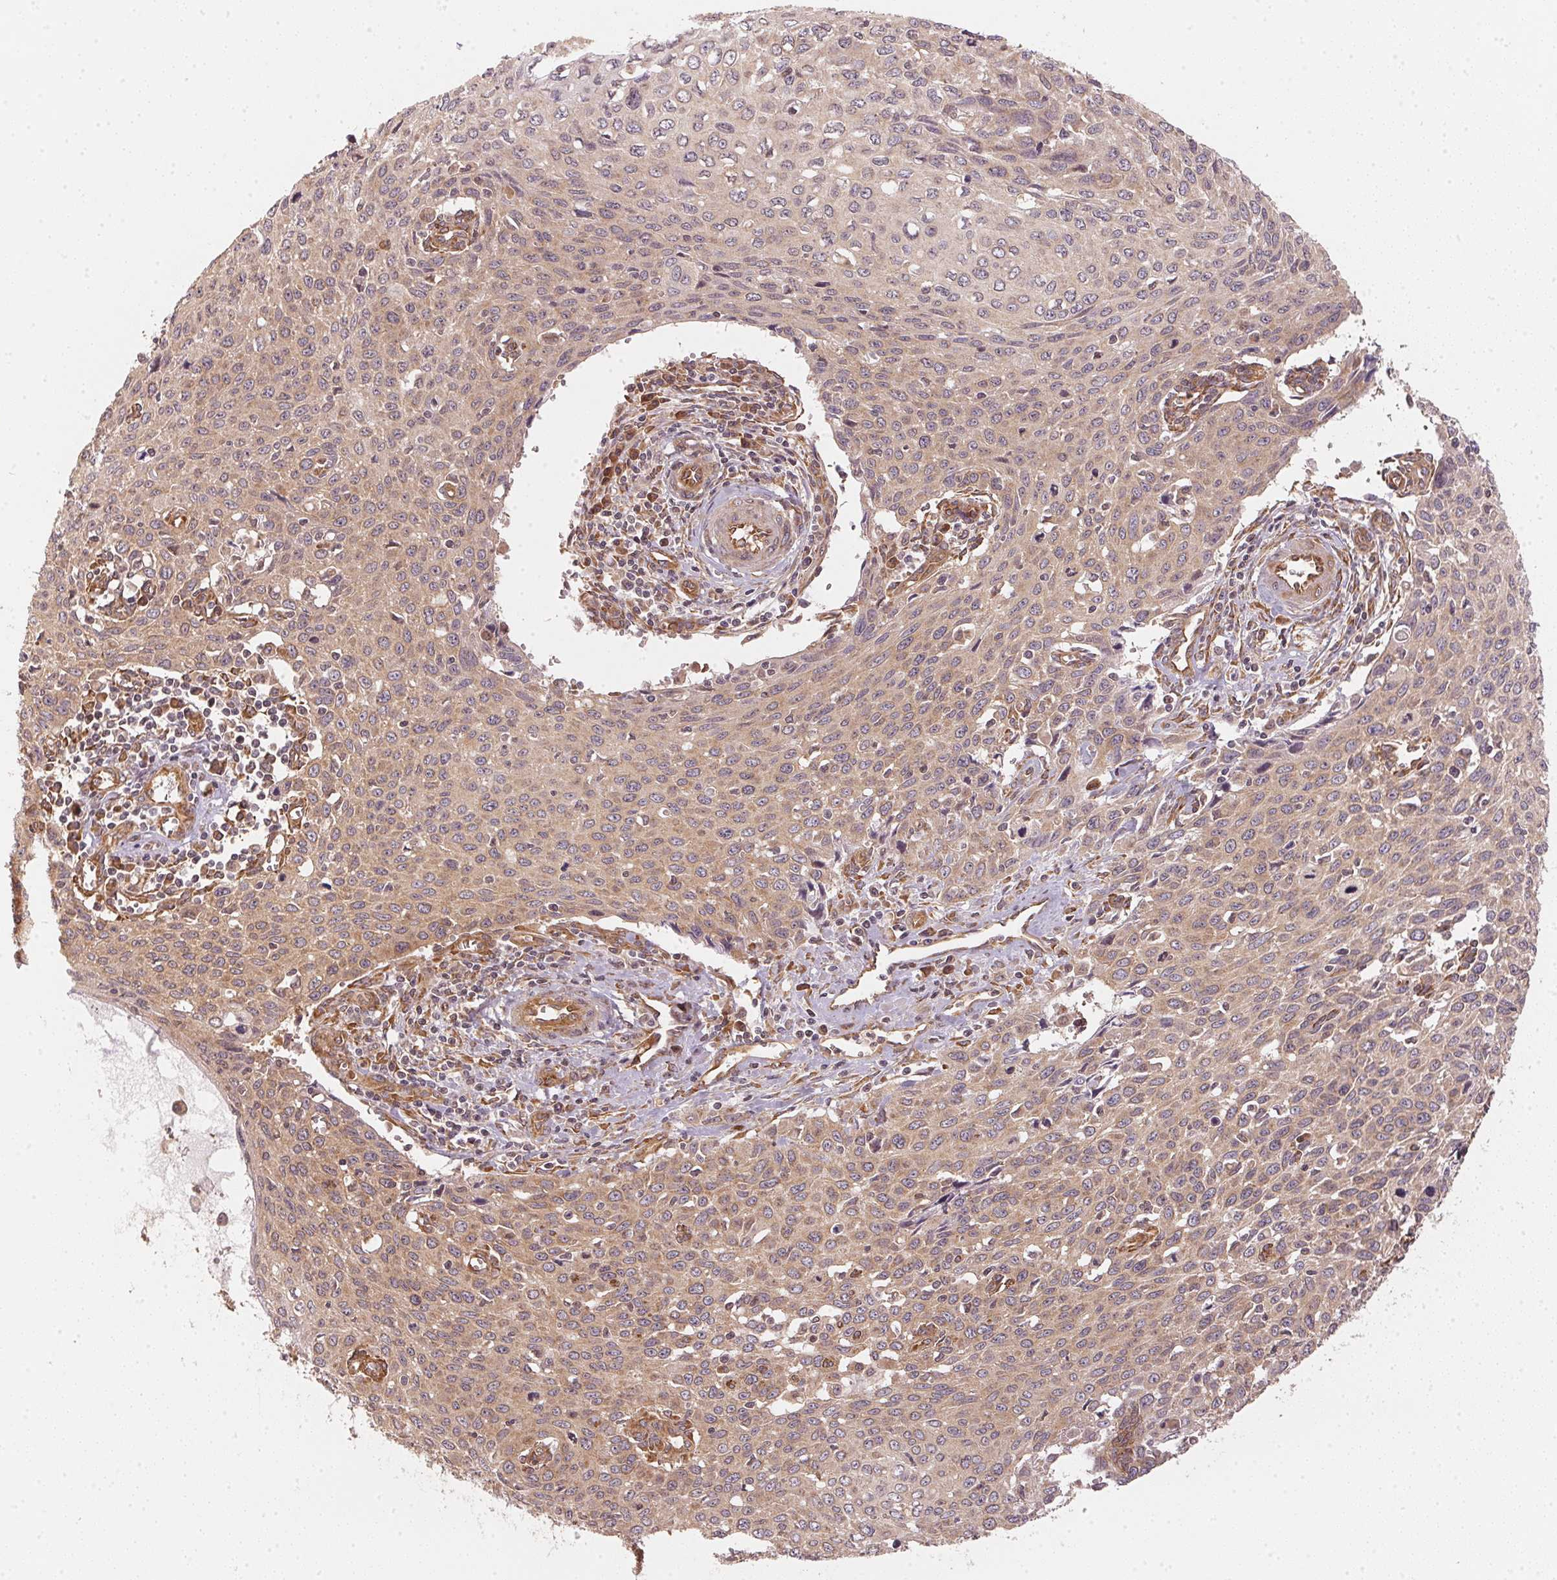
{"staining": {"intensity": "moderate", "quantity": ">75%", "location": "cytoplasmic/membranous"}, "tissue": "cervical cancer", "cell_type": "Tumor cells", "image_type": "cancer", "snomed": [{"axis": "morphology", "description": "Squamous cell carcinoma, NOS"}, {"axis": "topography", "description": "Cervix"}], "caption": "Immunohistochemistry (DAB (3,3'-diaminobenzidine)) staining of cervical cancer (squamous cell carcinoma) demonstrates moderate cytoplasmic/membranous protein positivity in approximately >75% of tumor cells. (Brightfield microscopy of DAB IHC at high magnification).", "gene": "STRN4", "patient": {"sex": "female", "age": 38}}